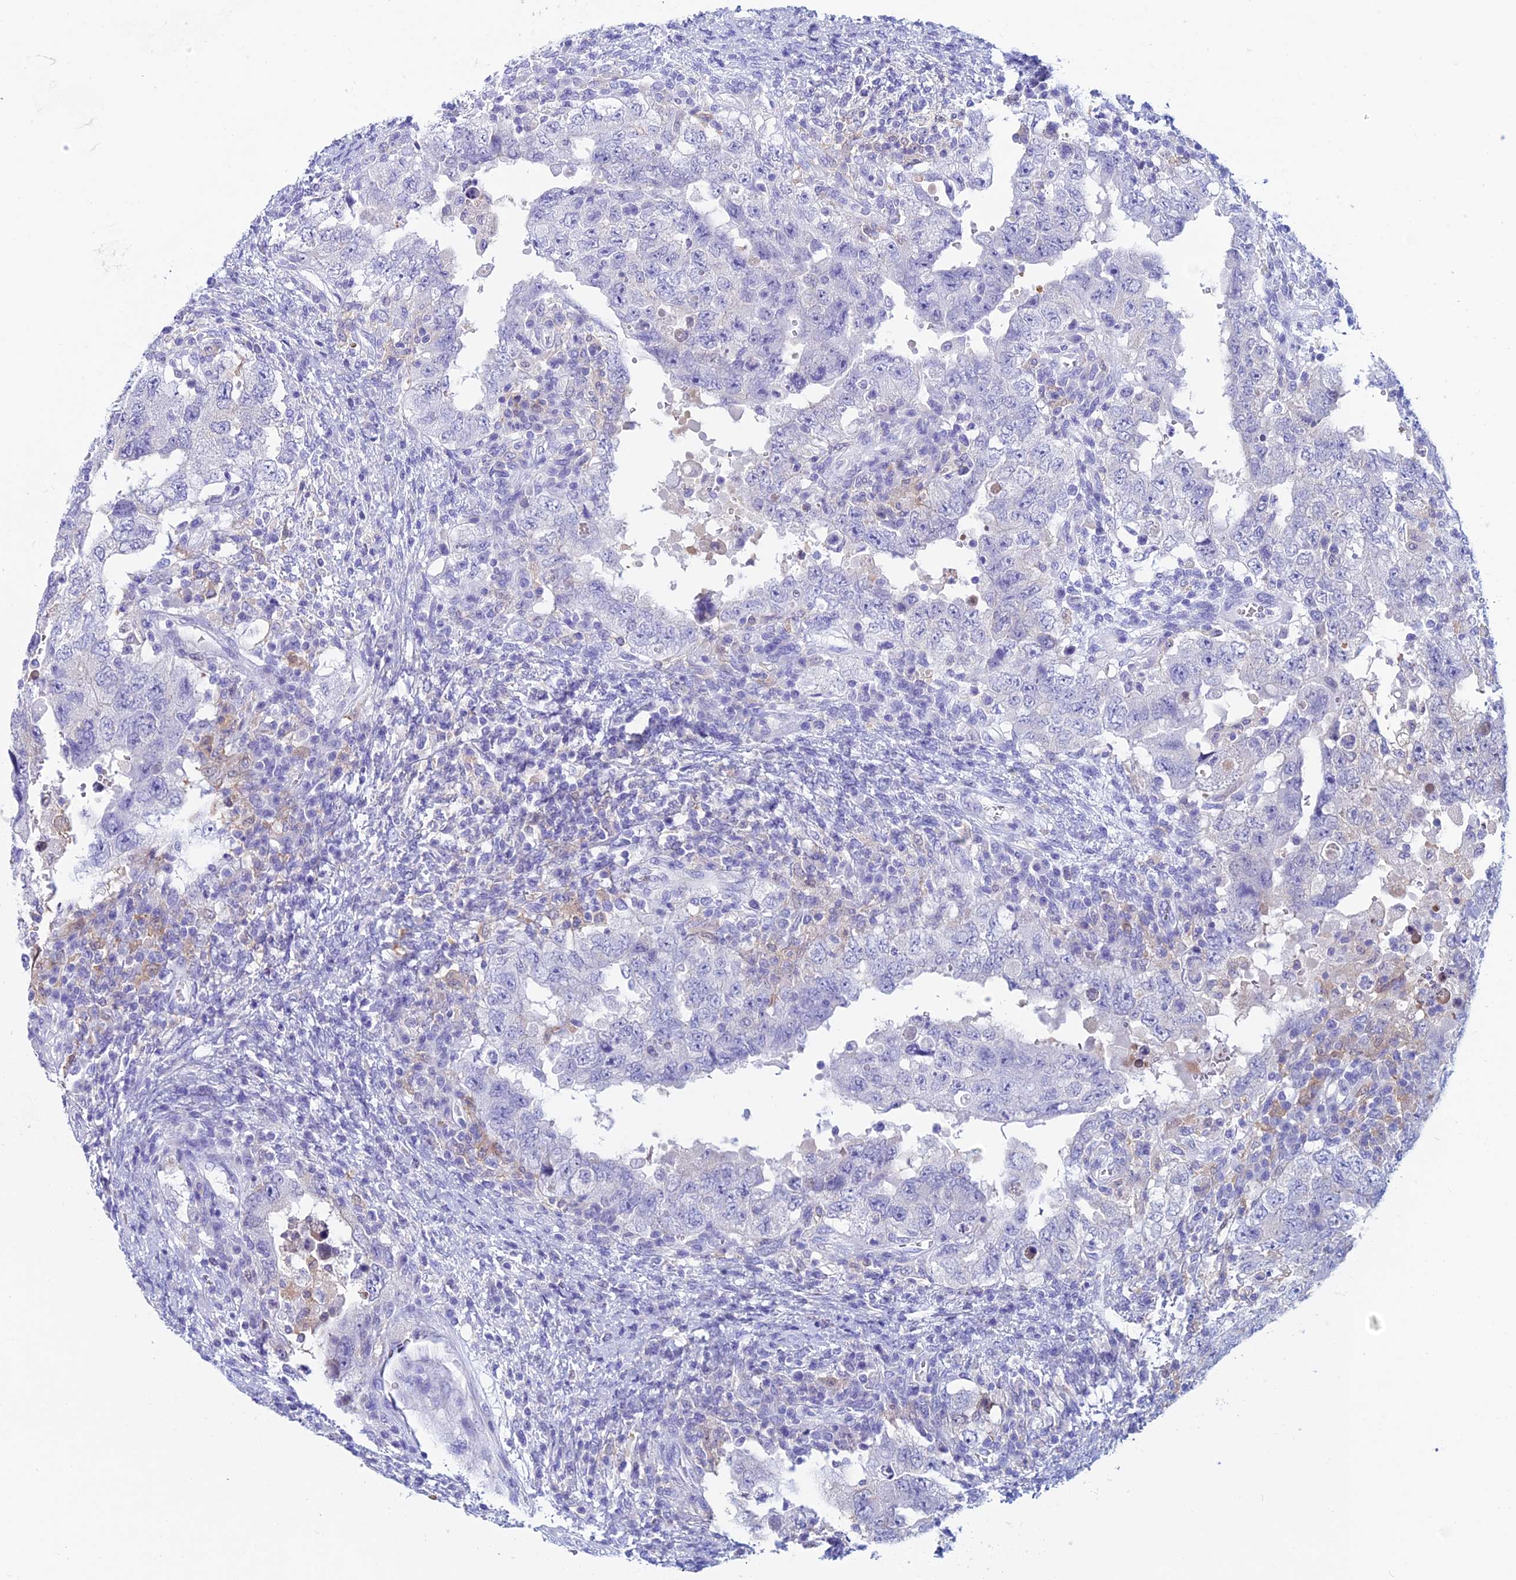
{"staining": {"intensity": "negative", "quantity": "none", "location": "none"}, "tissue": "testis cancer", "cell_type": "Tumor cells", "image_type": "cancer", "snomed": [{"axis": "morphology", "description": "Carcinoma, Embryonal, NOS"}, {"axis": "topography", "description": "Testis"}], "caption": "Testis cancer was stained to show a protein in brown. There is no significant expression in tumor cells.", "gene": "KCNK17", "patient": {"sex": "male", "age": 26}}